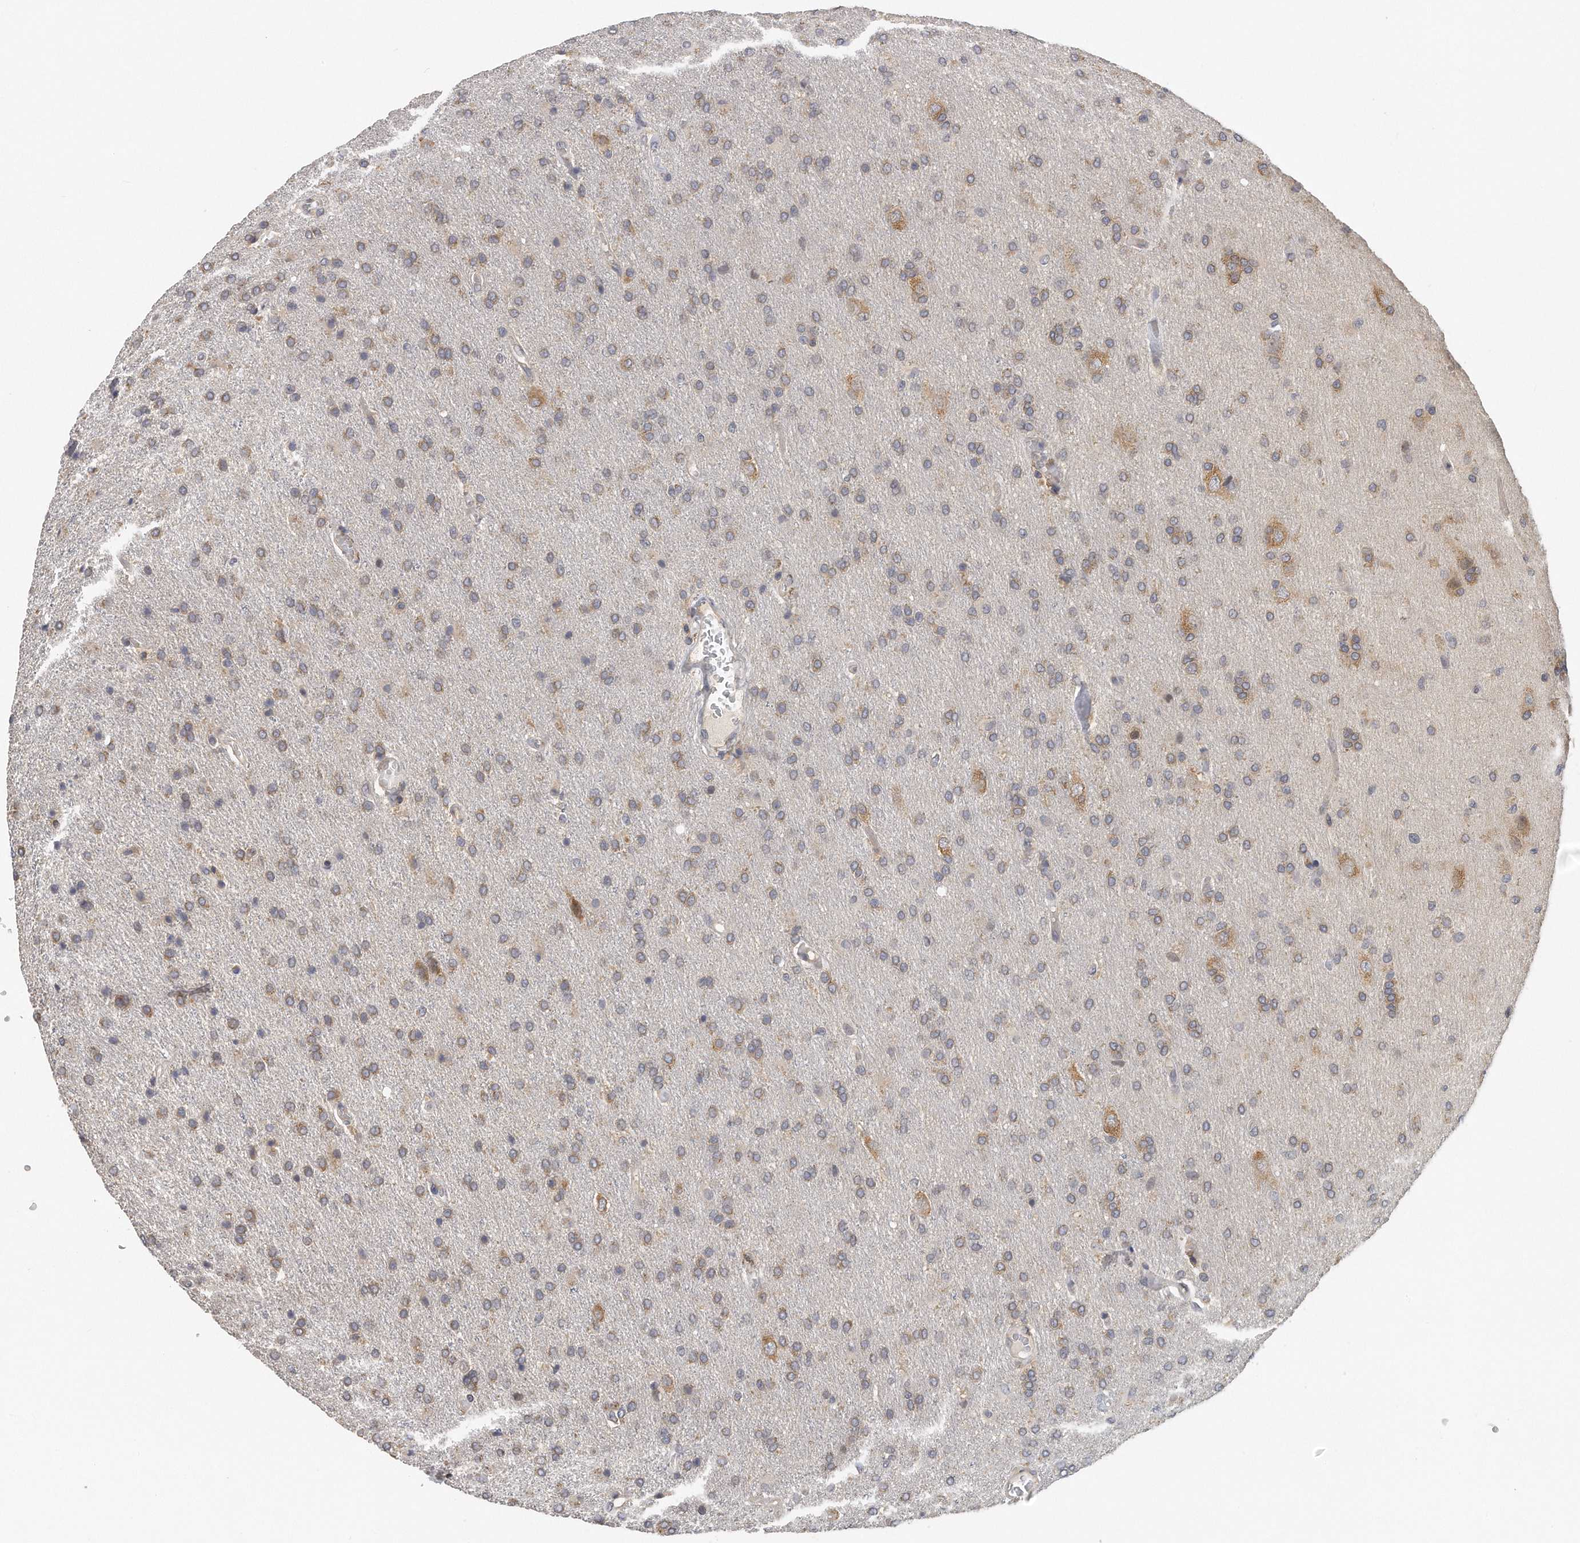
{"staining": {"intensity": "weak", "quantity": ">75%", "location": "cytoplasmic/membranous"}, "tissue": "glioma", "cell_type": "Tumor cells", "image_type": "cancer", "snomed": [{"axis": "morphology", "description": "Glioma, malignant, High grade"}, {"axis": "topography", "description": "Brain"}], "caption": "This photomicrograph displays immunohistochemistry staining of glioma, with low weak cytoplasmic/membranous expression in about >75% of tumor cells.", "gene": "EIF3I", "patient": {"sex": "male", "age": 72}}